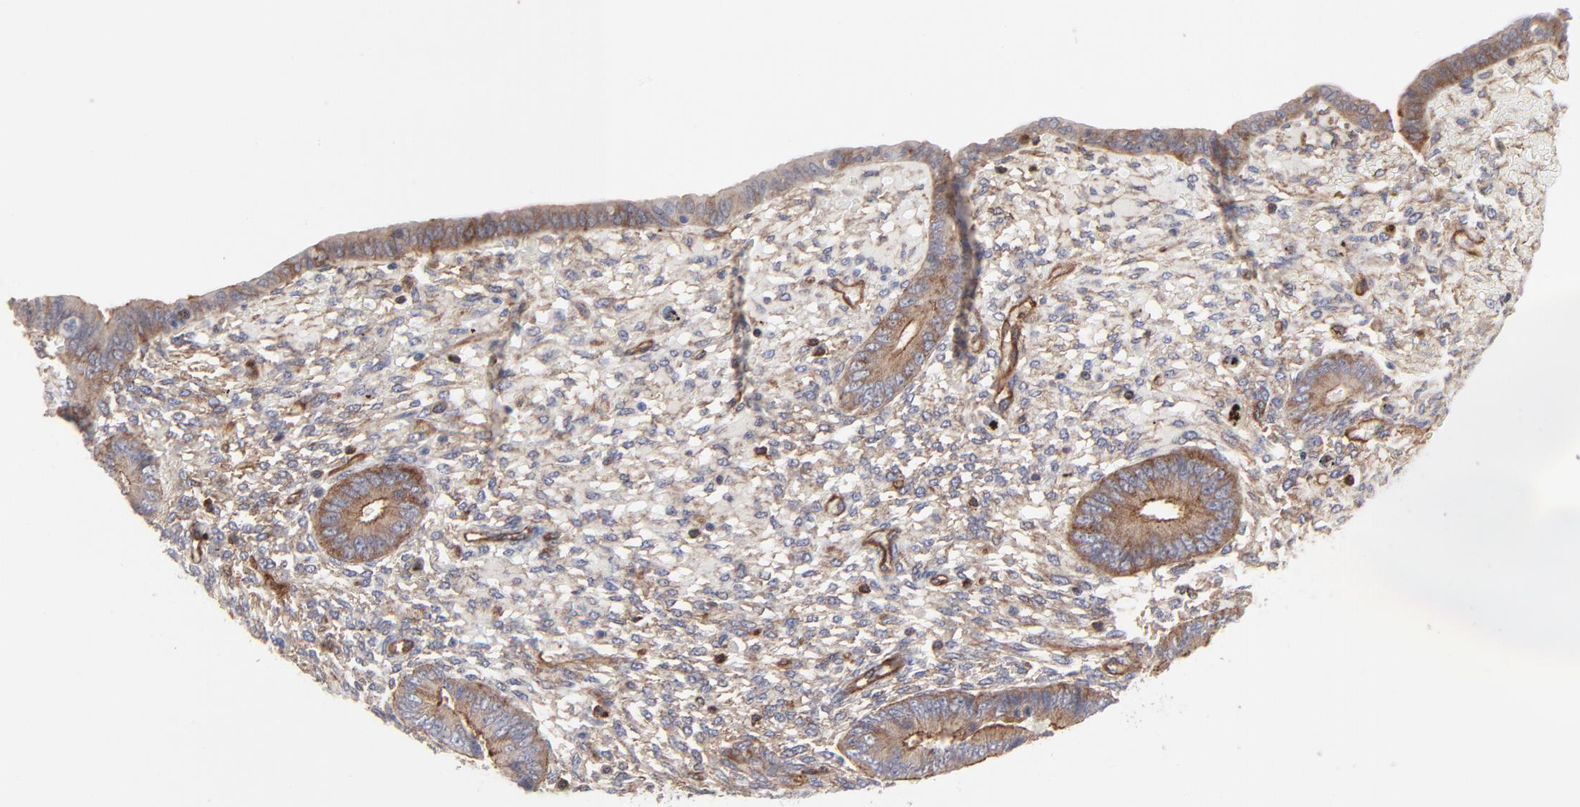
{"staining": {"intensity": "moderate", "quantity": "<25%", "location": "cytoplasmic/membranous"}, "tissue": "endometrium", "cell_type": "Cells in endometrial stroma", "image_type": "normal", "snomed": [{"axis": "morphology", "description": "Normal tissue, NOS"}, {"axis": "topography", "description": "Endometrium"}], "caption": "Protein staining demonstrates moderate cytoplasmic/membranous staining in approximately <25% of cells in endometrial stroma in benign endometrium.", "gene": "PXN", "patient": {"sex": "female", "age": 42}}